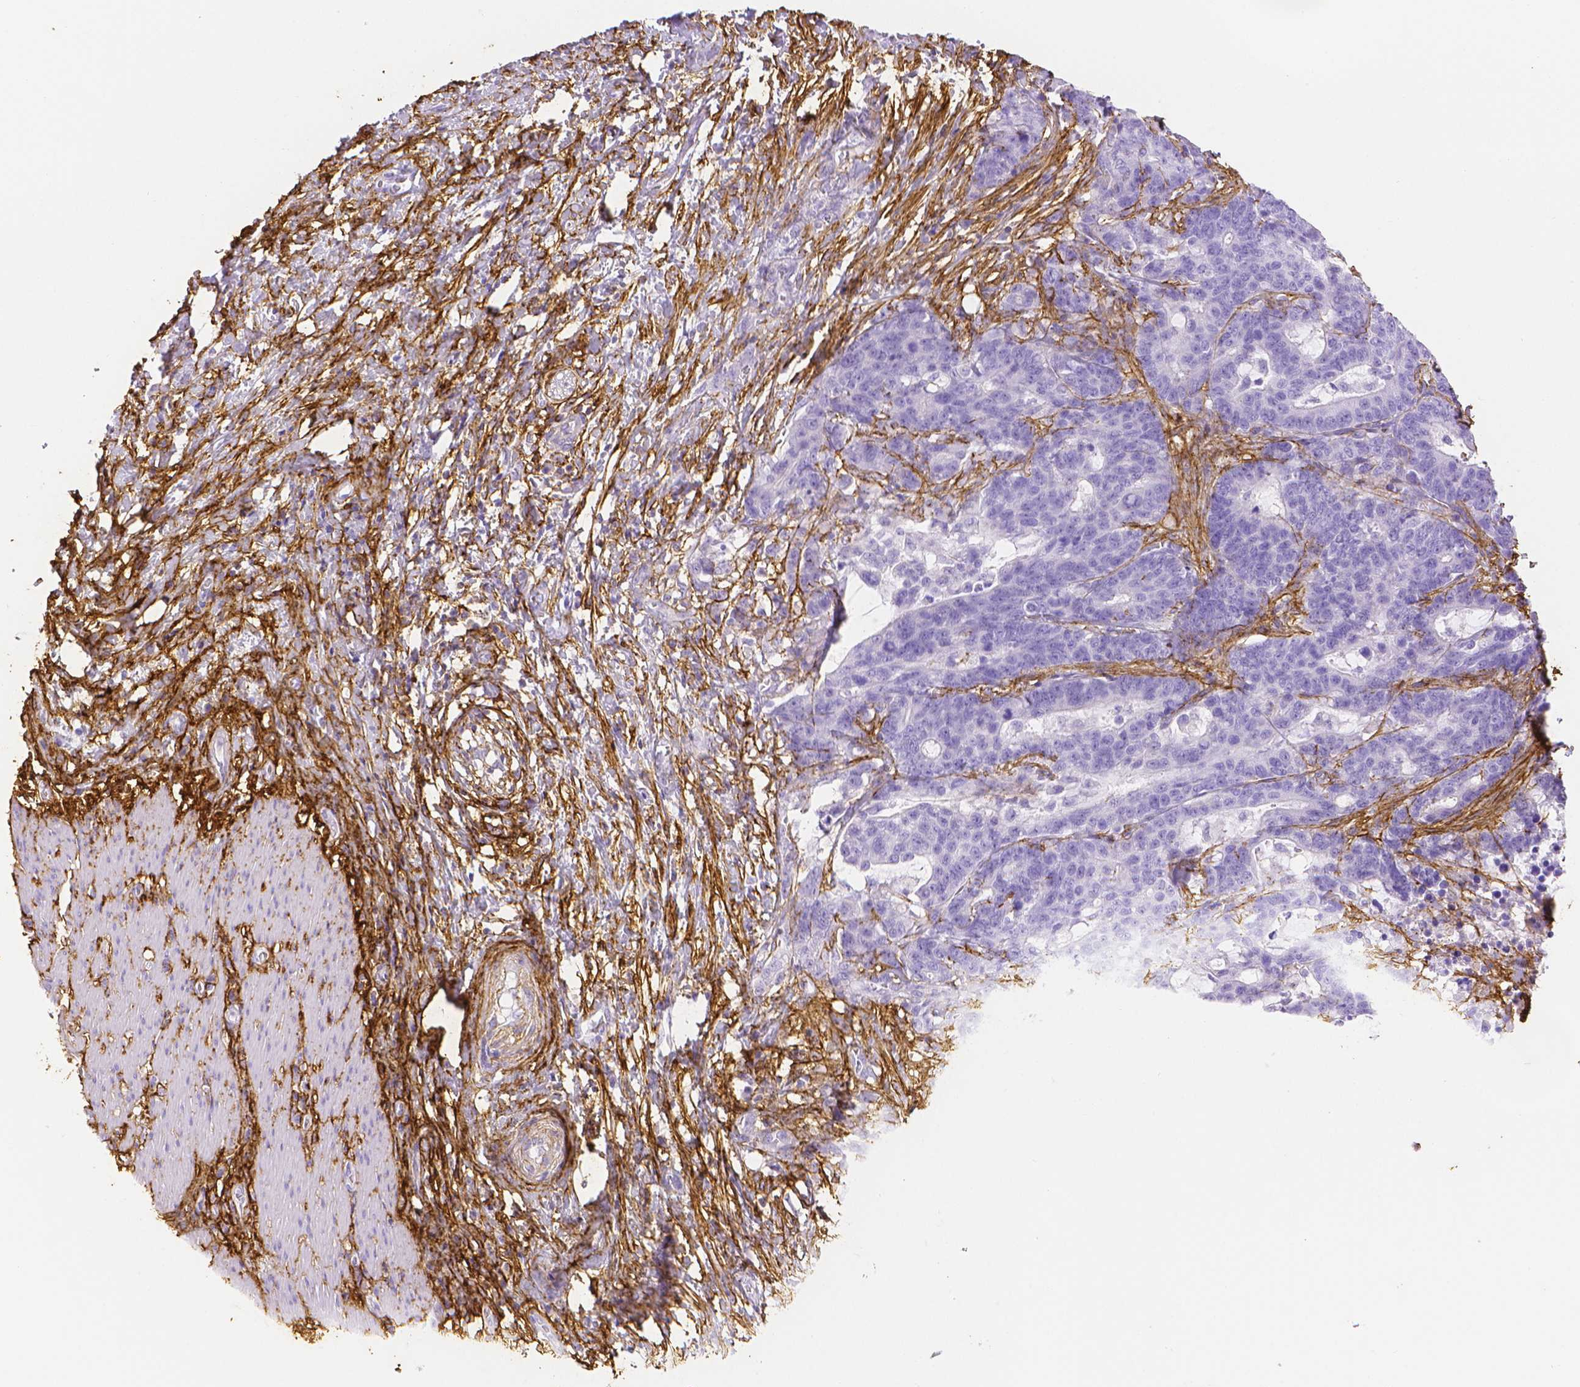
{"staining": {"intensity": "negative", "quantity": "none", "location": "none"}, "tissue": "stomach cancer", "cell_type": "Tumor cells", "image_type": "cancer", "snomed": [{"axis": "morphology", "description": "Normal tissue, NOS"}, {"axis": "morphology", "description": "Adenocarcinoma, NOS"}, {"axis": "topography", "description": "Stomach"}], "caption": "The photomicrograph displays no staining of tumor cells in stomach cancer.", "gene": "FBN1", "patient": {"sex": "female", "age": 64}}